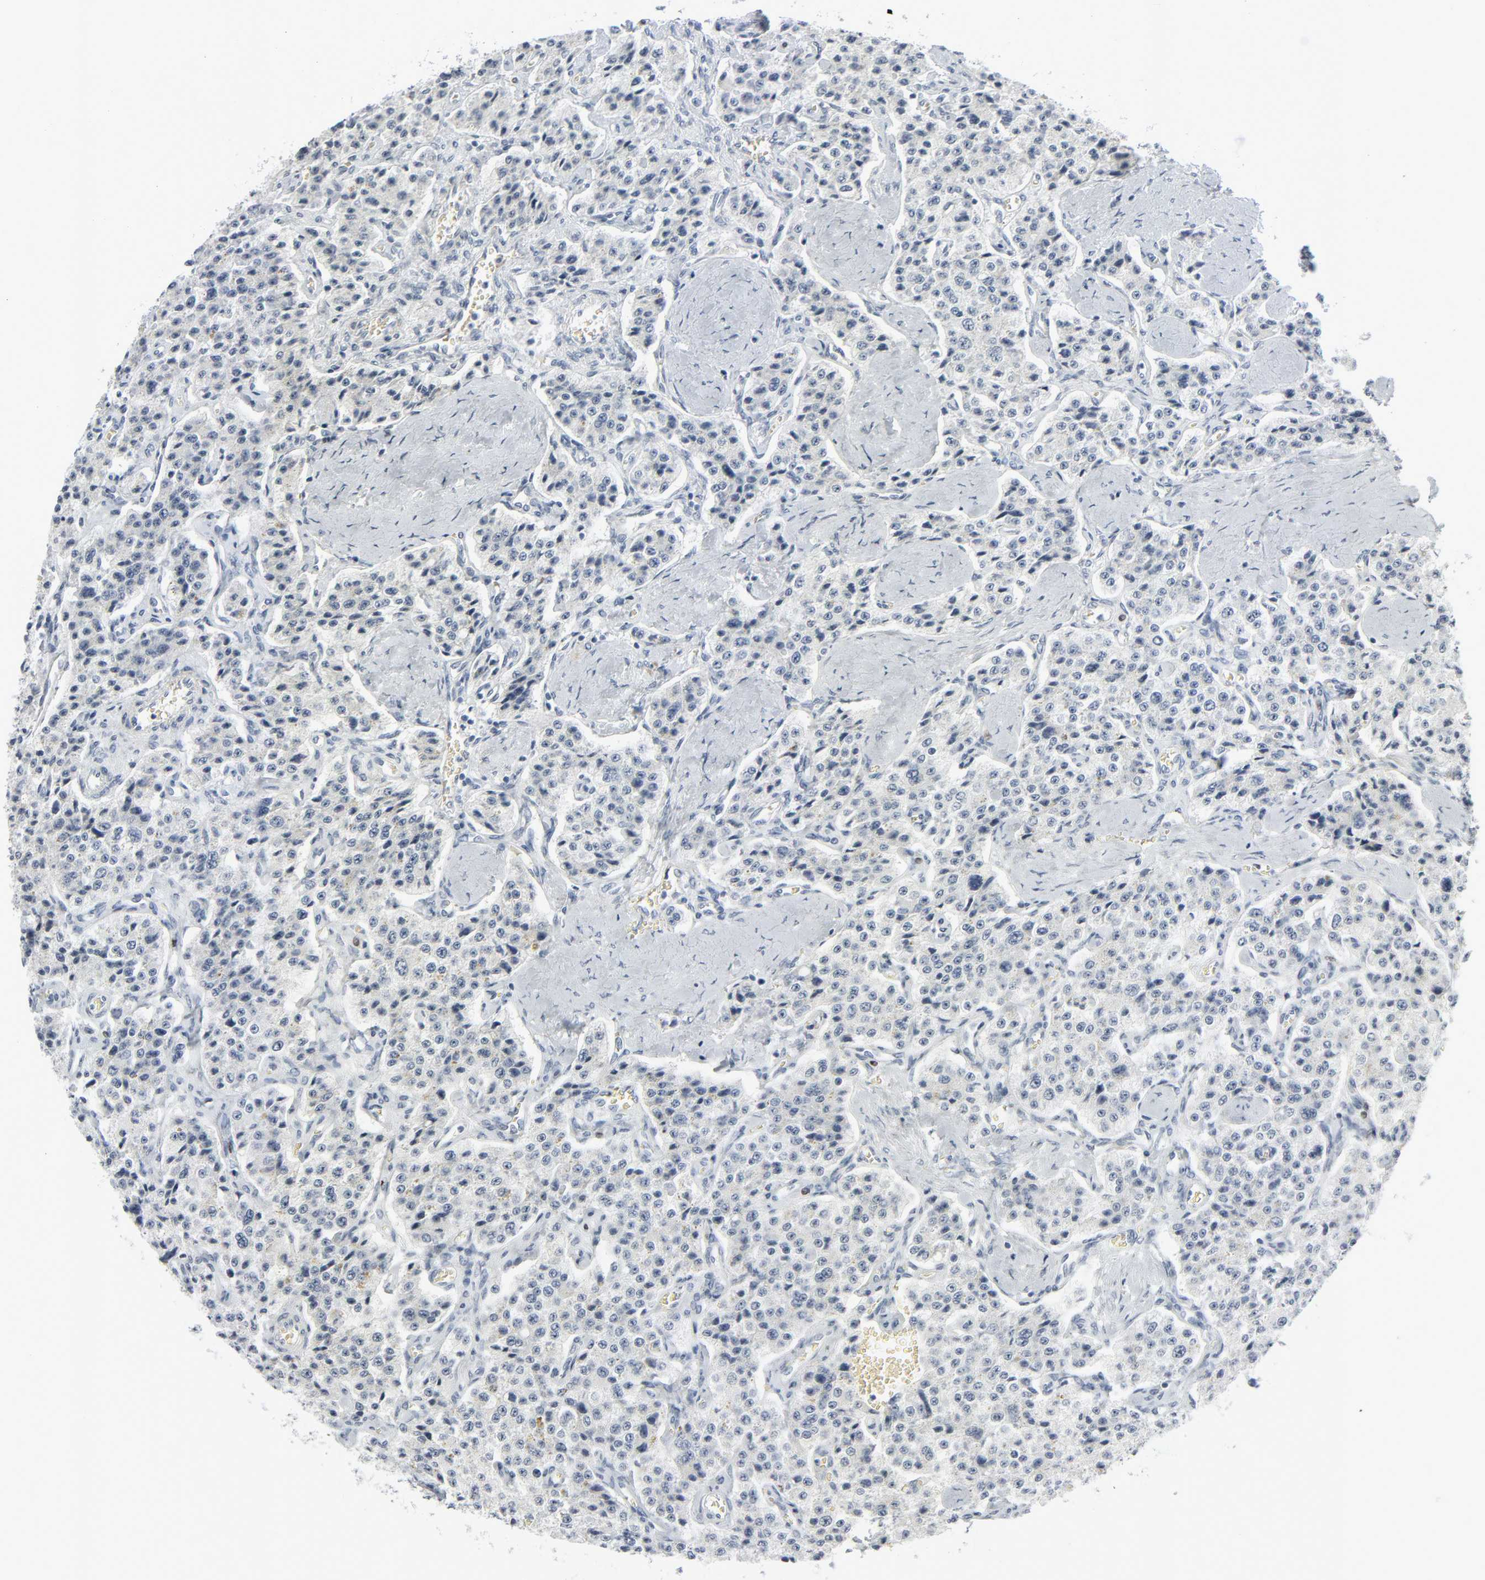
{"staining": {"intensity": "negative", "quantity": "none", "location": "none"}, "tissue": "carcinoid", "cell_type": "Tumor cells", "image_type": "cancer", "snomed": [{"axis": "morphology", "description": "Carcinoid, malignant, NOS"}, {"axis": "topography", "description": "Small intestine"}], "caption": "Tumor cells are negative for protein expression in human carcinoid.", "gene": "MITF", "patient": {"sex": "male", "age": 52}}